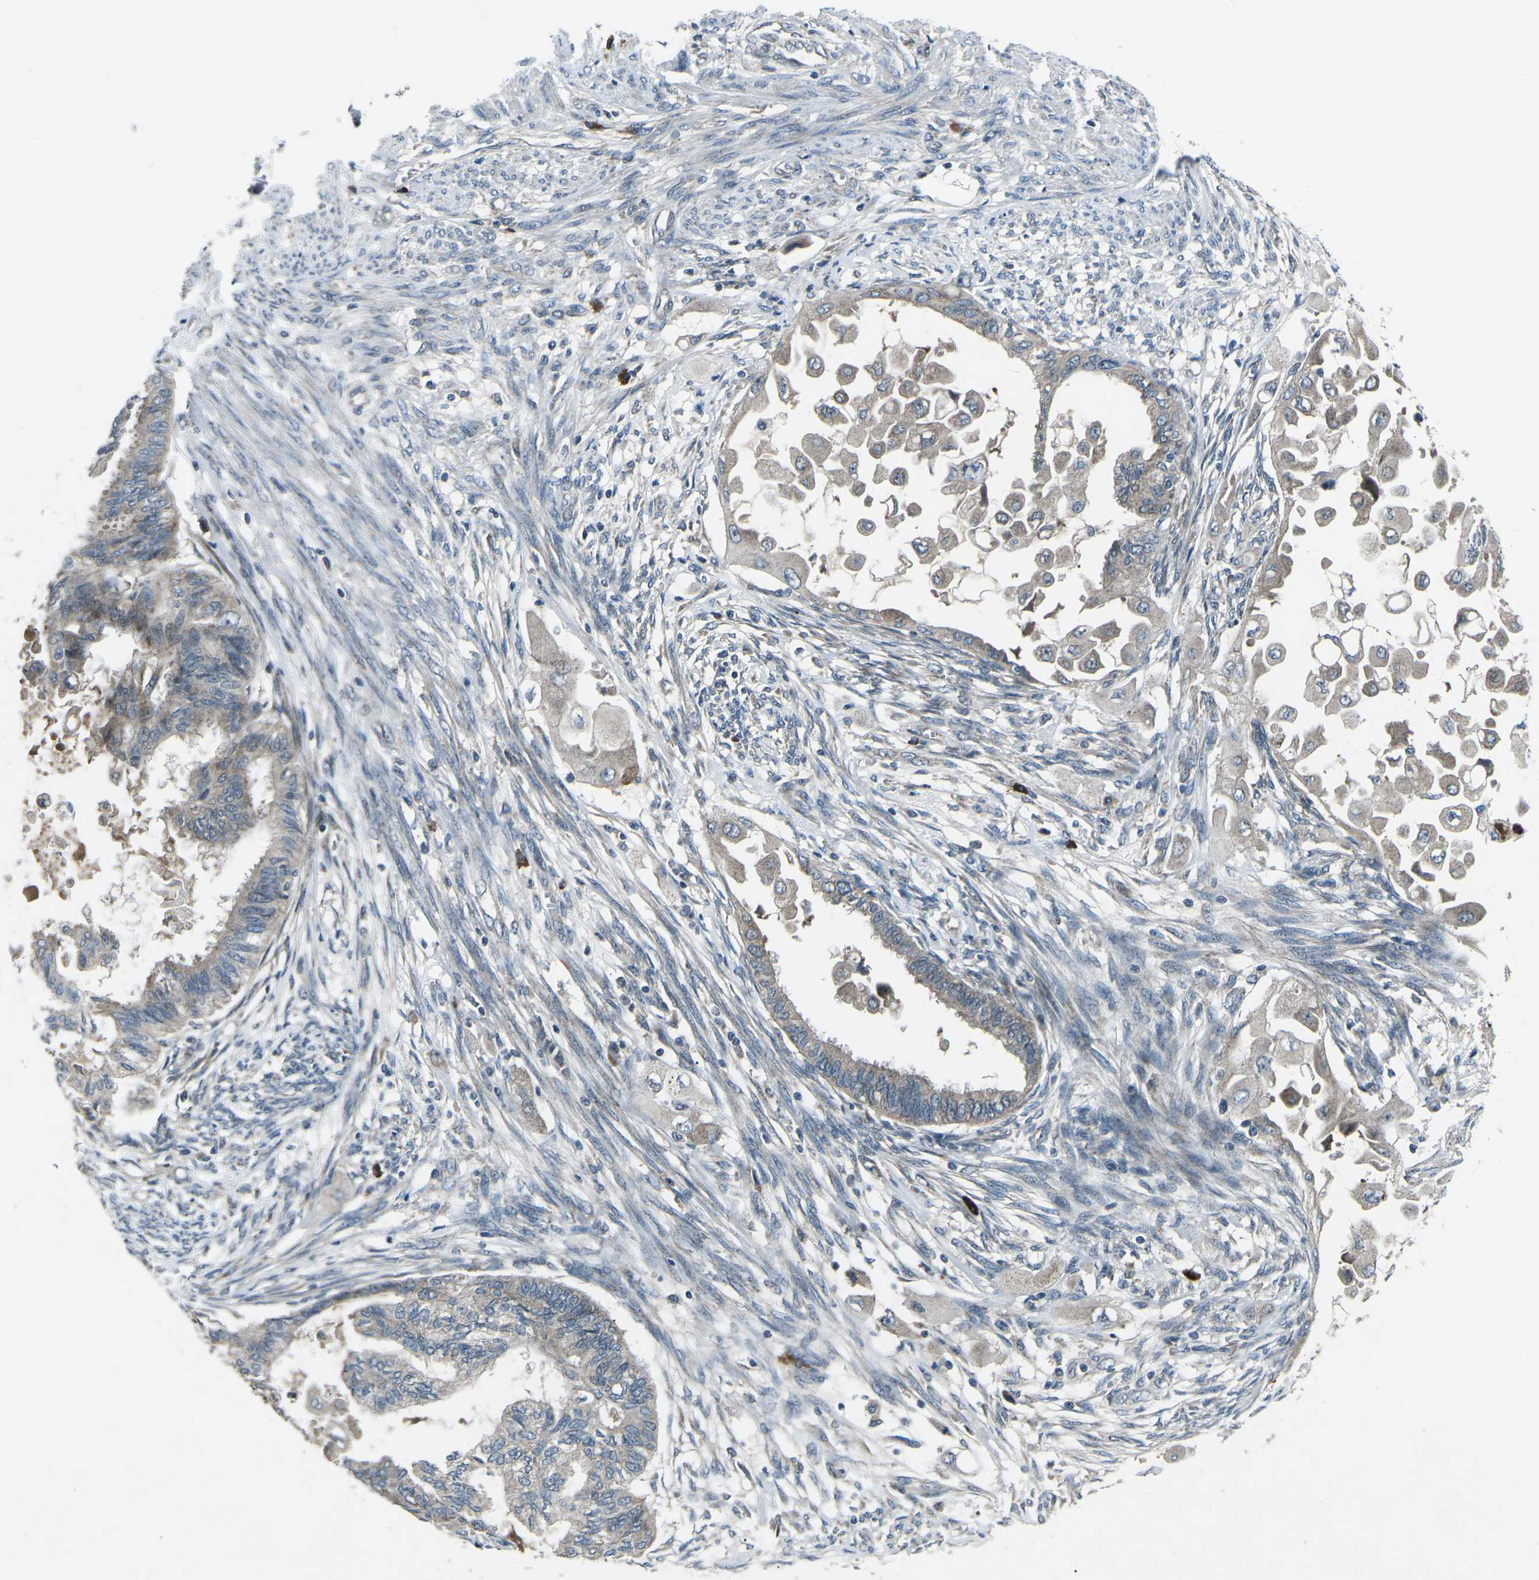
{"staining": {"intensity": "weak", "quantity": ">75%", "location": "cytoplasmic/membranous"}, "tissue": "cervical cancer", "cell_type": "Tumor cells", "image_type": "cancer", "snomed": [{"axis": "morphology", "description": "Normal tissue, NOS"}, {"axis": "morphology", "description": "Adenocarcinoma, NOS"}, {"axis": "topography", "description": "Cervix"}, {"axis": "topography", "description": "Endometrium"}], "caption": "Cervical cancer (adenocarcinoma) stained with a brown dye displays weak cytoplasmic/membranous positive staining in approximately >75% of tumor cells.", "gene": "CDK16", "patient": {"sex": "female", "age": 86}}